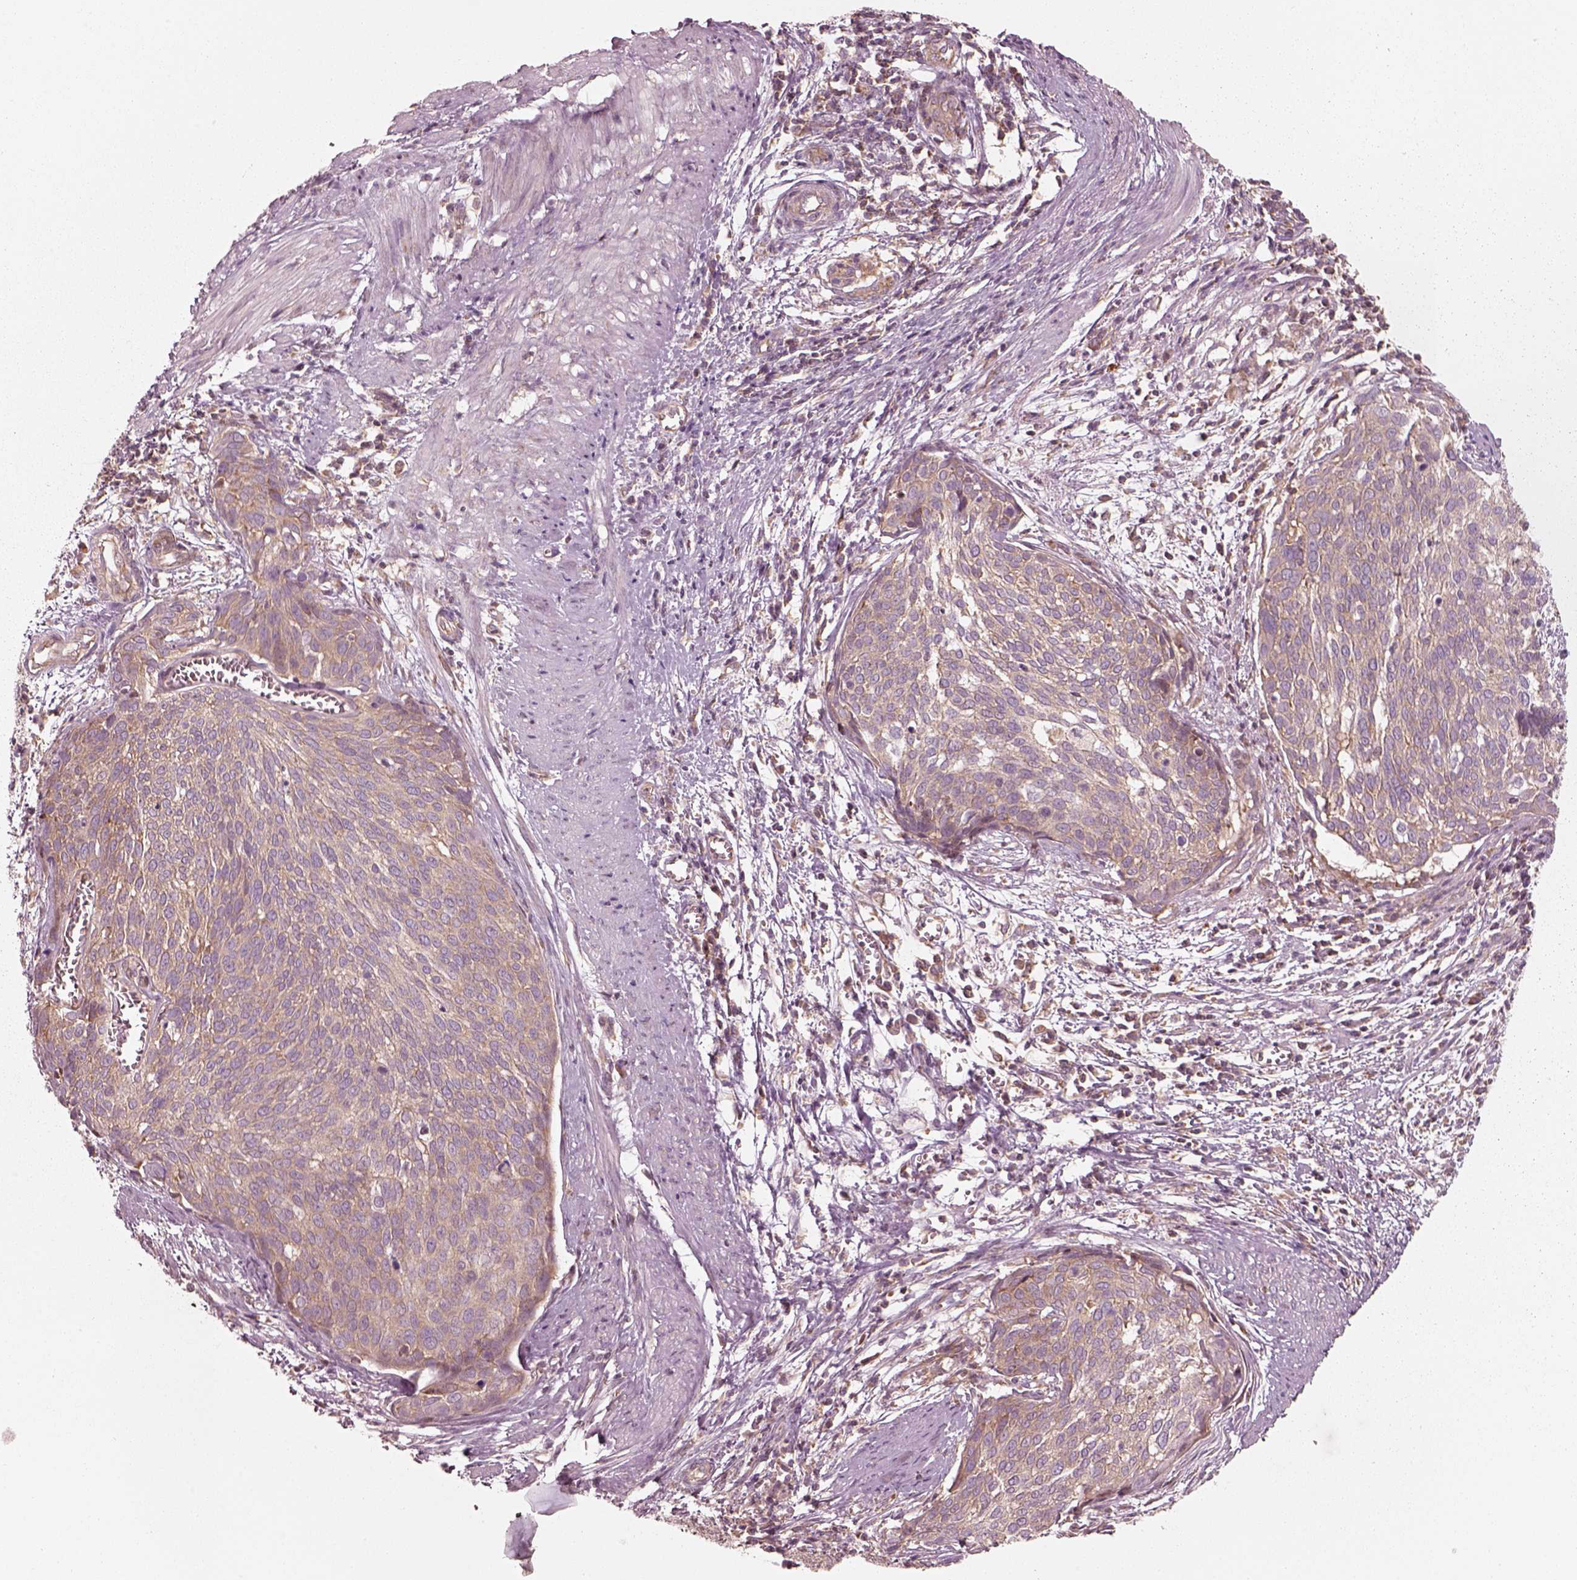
{"staining": {"intensity": "weak", "quantity": ">75%", "location": "cytoplasmic/membranous"}, "tissue": "cervical cancer", "cell_type": "Tumor cells", "image_type": "cancer", "snomed": [{"axis": "morphology", "description": "Squamous cell carcinoma, NOS"}, {"axis": "topography", "description": "Cervix"}], "caption": "Cervical cancer (squamous cell carcinoma) tissue shows weak cytoplasmic/membranous expression in about >75% of tumor cells", "gene": "CNOT2", "patient": {"sex": "female", "age": 39}}